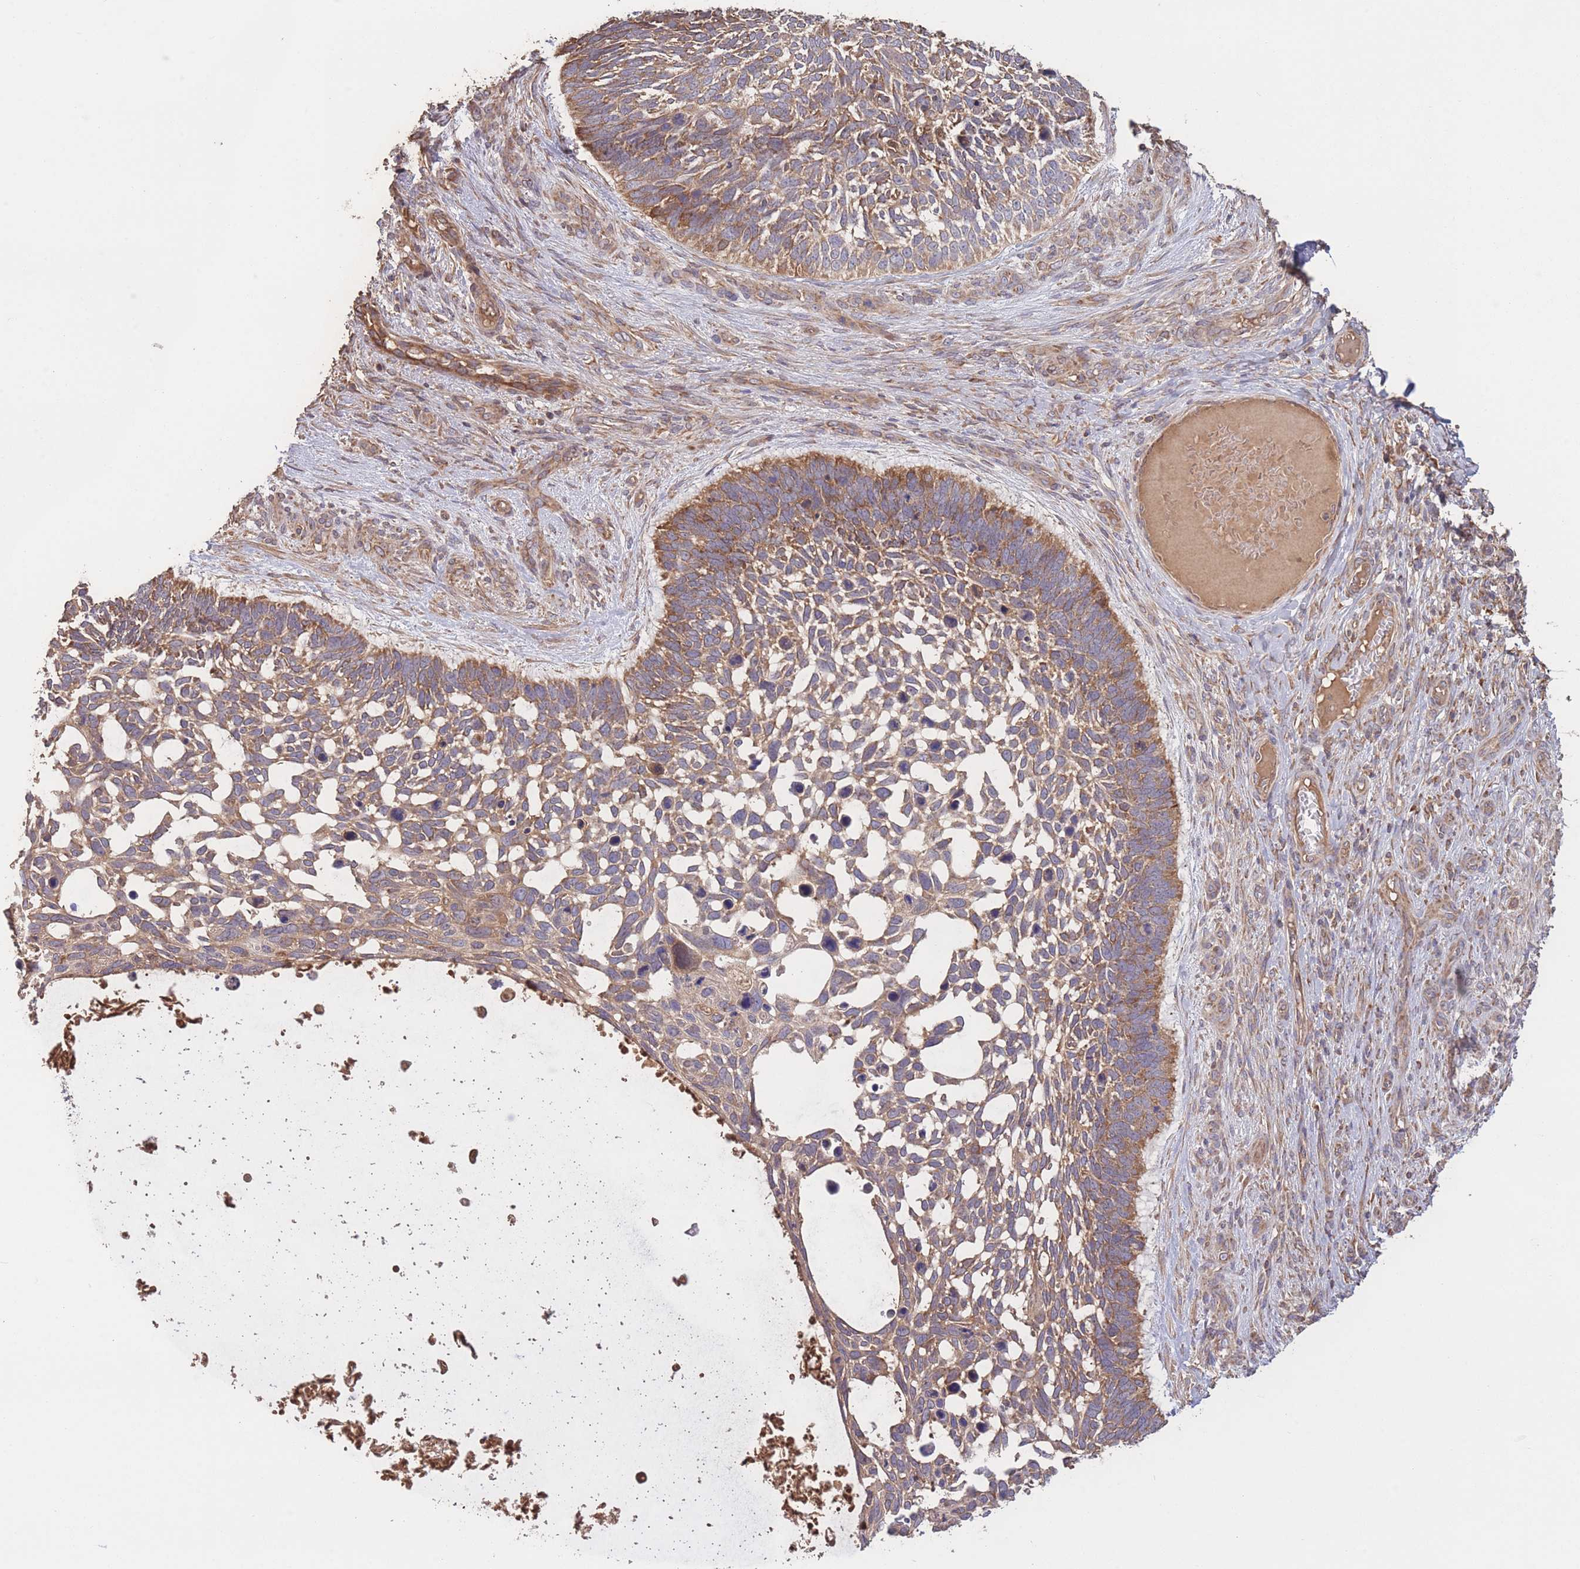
{"staining": {"intensity": "moderate", "quantity": ">75%", "location": "cytoplasmic/membranous"}, "tissue": "skin cancer", "cell_type": "Tumor cells", "image_type": "cancer", "snomed": [{"axis": "morphology", "description": "Basal cell carcinoma"}, {"axis": "topography", "description": "Skin"}], "caption": "Immunohistochemical staining of human basal cell carcinoma (skin) displays moderate cytoplasmic/membranous protein staining in about >75% of tumor cells. The staining was performed using DAB (3,3'-diaminobenzidine) to visualize the protein expression in brown, while the nuclei were stained in blue with hematoxylin (Magnification: 20x).", "gene": "EEF1AKMT1", "patient": {"sex": "male", "age": 88}}